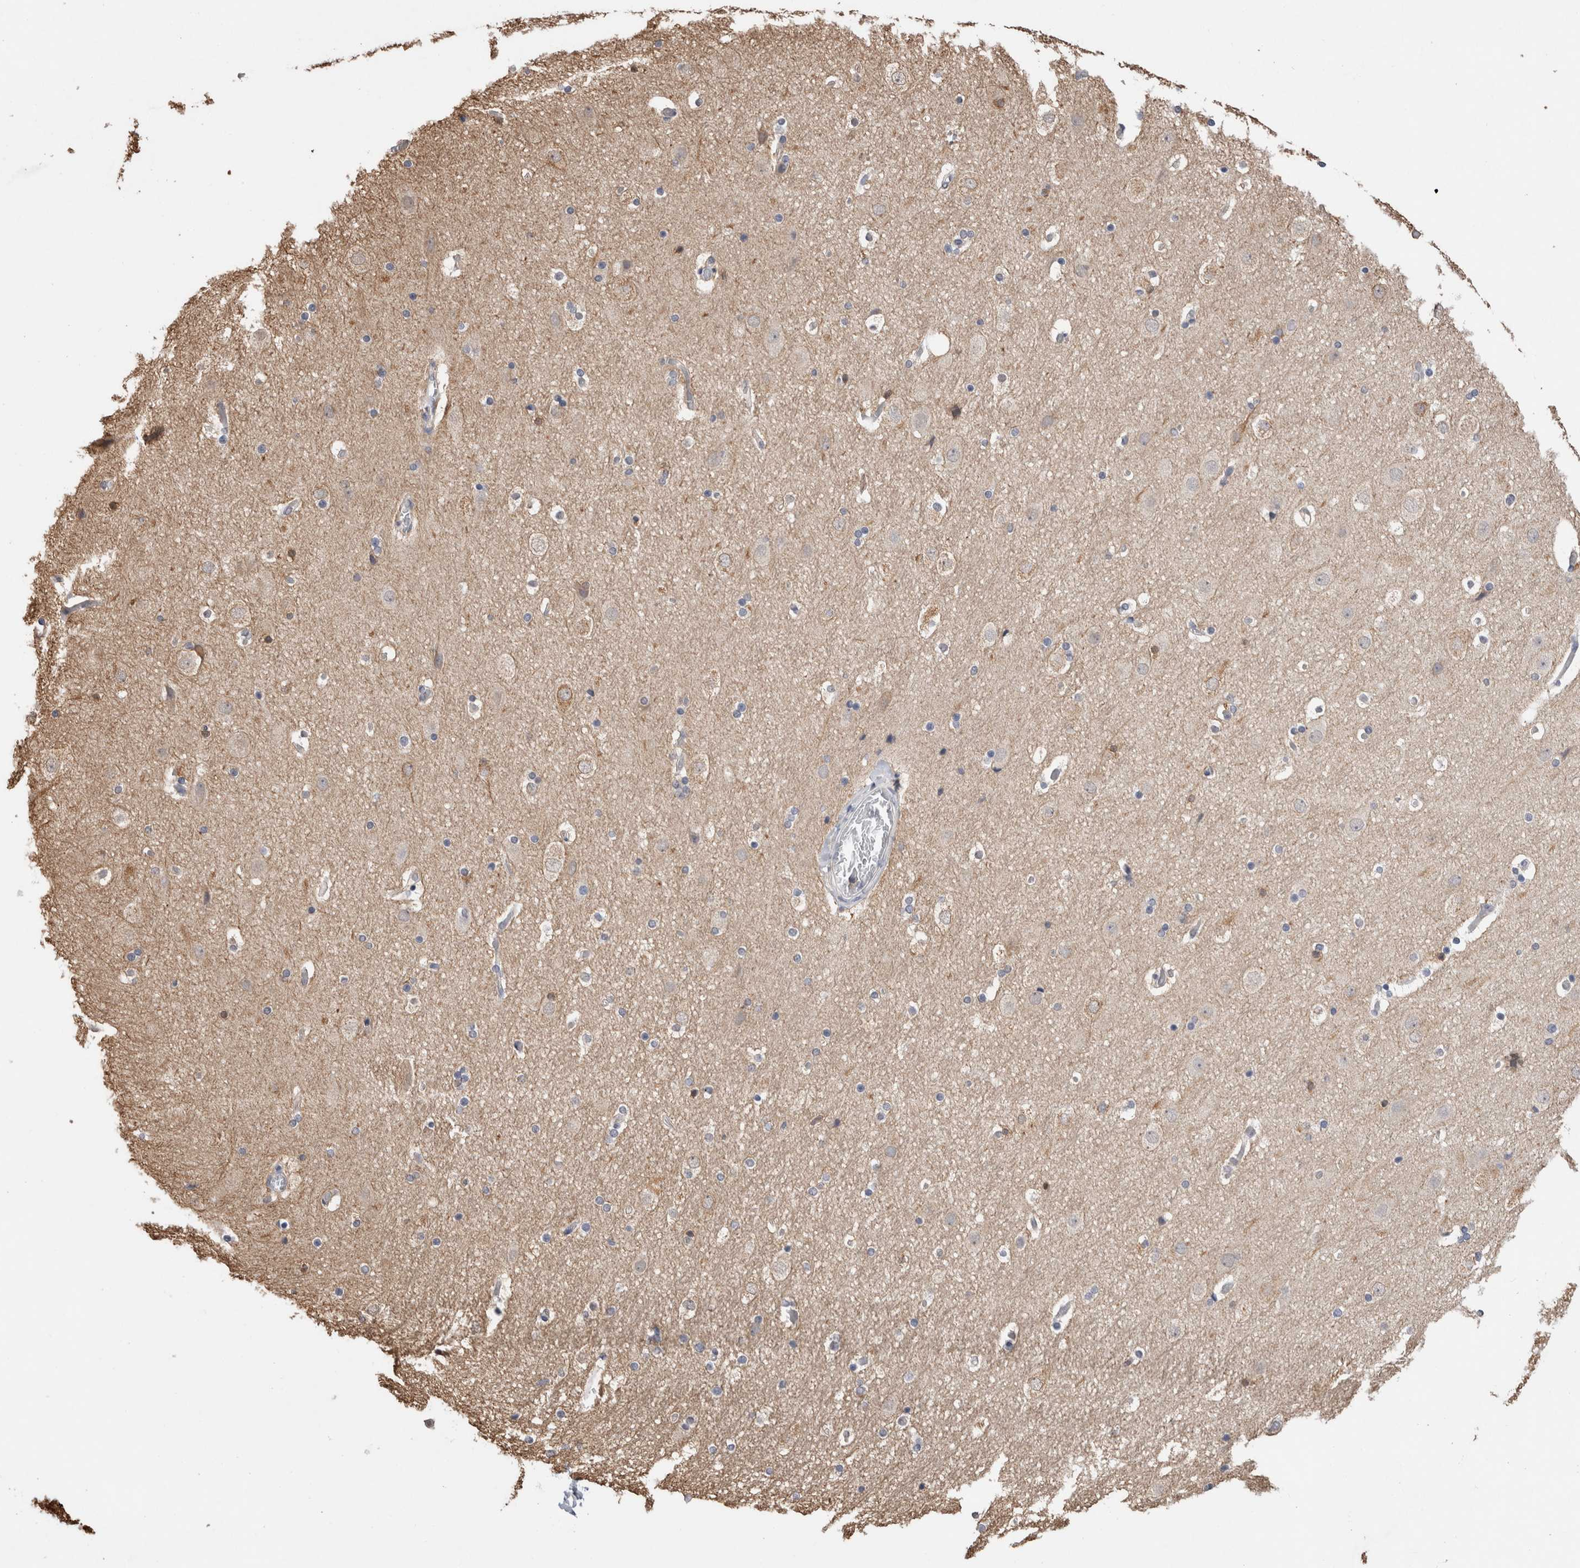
{"staining": {"intensity": "negative", "quantity": "none", "location": "none"}, "tissue": "cerebral cortex", "cell_type": "Endothelial cells", "image_type": "normal", "snomed": [{"axis": "morphology", "description": "Normal tissue, NOS"}, {"axis": "topography", "description": "Cerebral cortex"}], "caption": "This photomicrograph is of unremarkable cerebral cortex stained with IHC to label a protein in brown with the nuclei are counter-stained blue. There is no staining in endothelial cells.", "gene": "FABP7", "patient": {"sex": "male", "age": 57}}